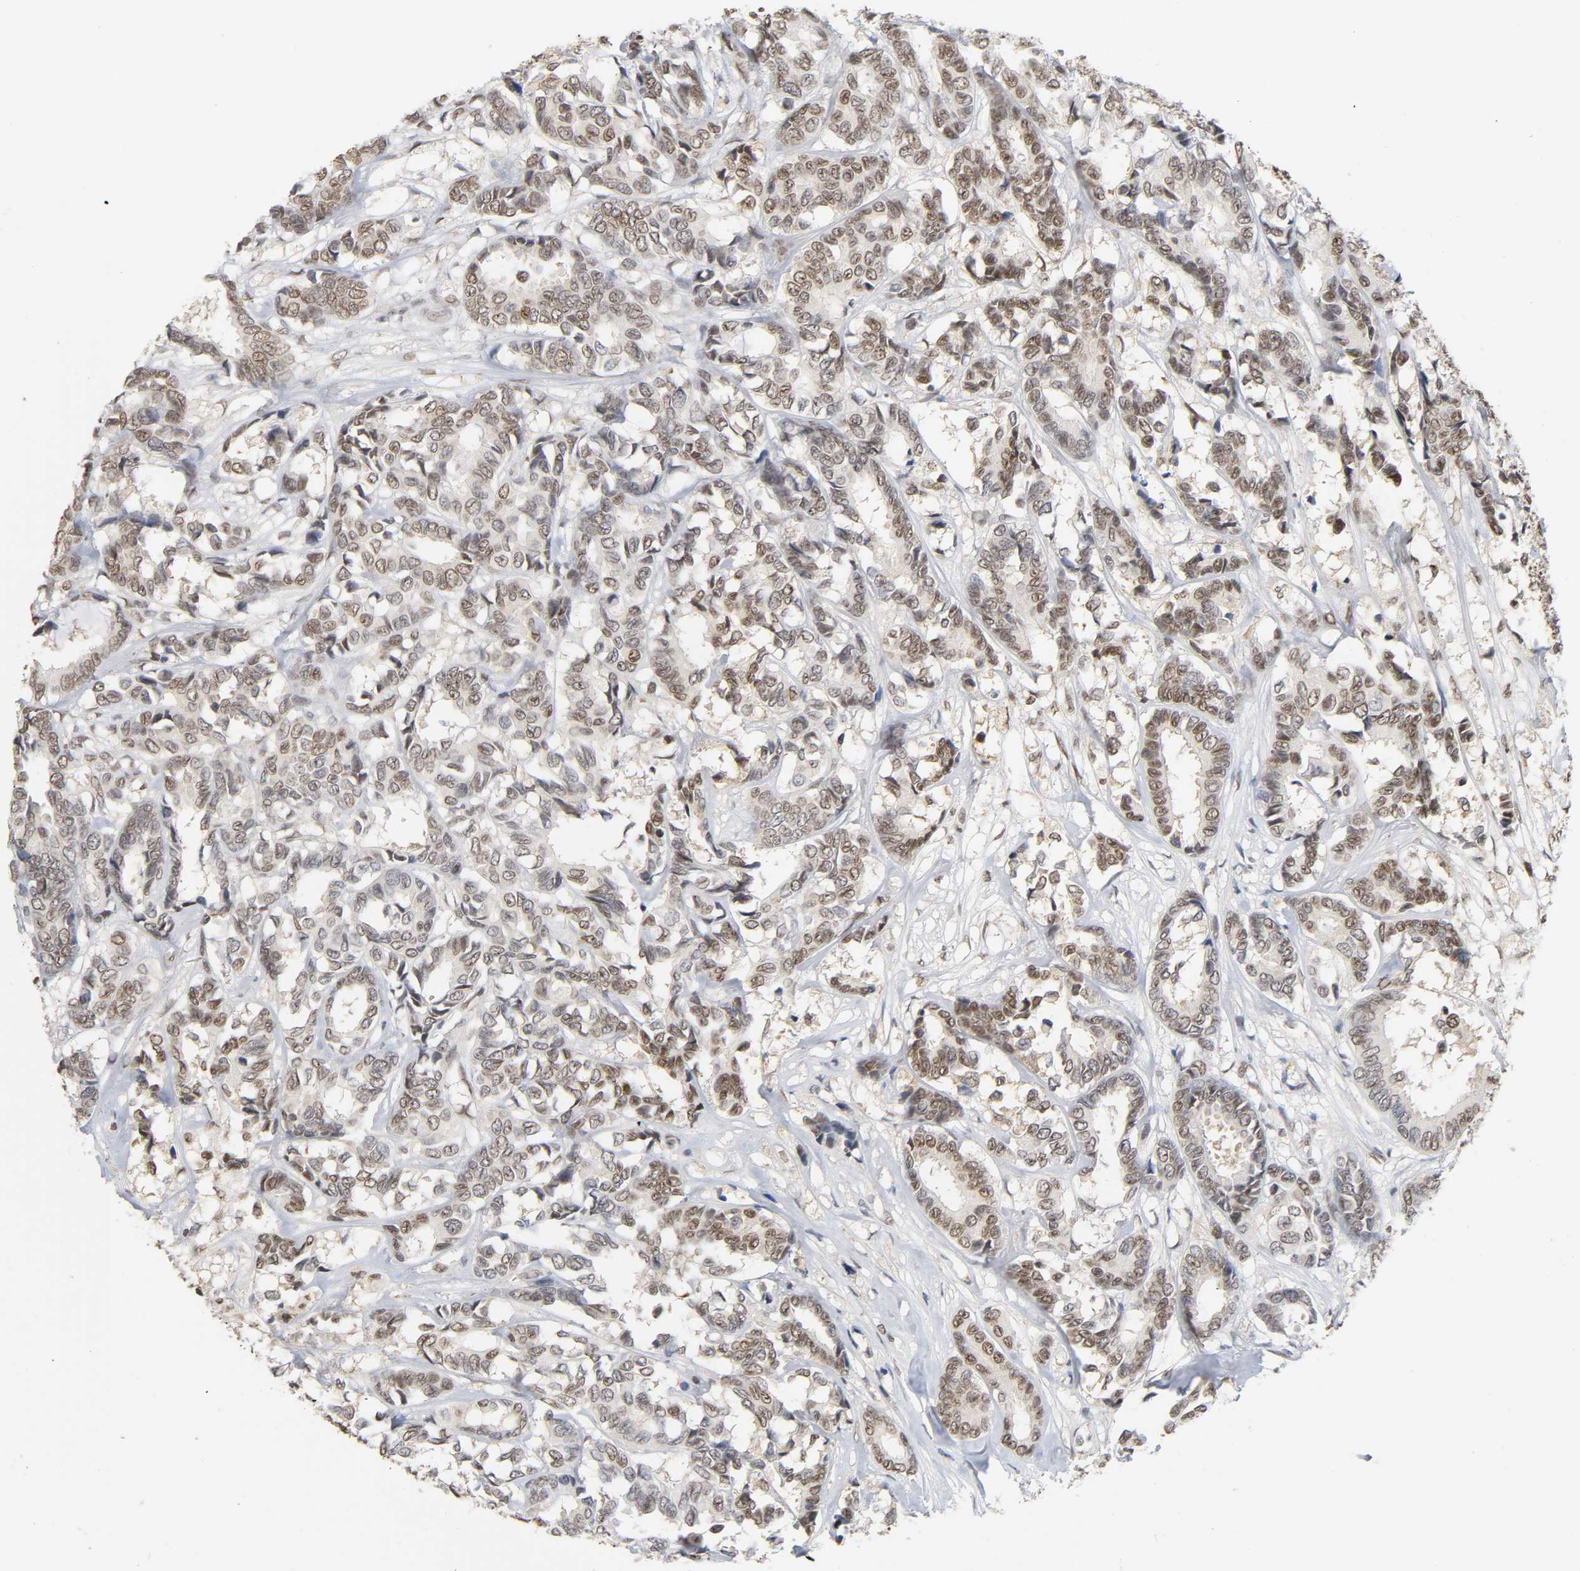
{"staining": {"intensity": "moderate", "quantity": ">75%", "location": "nuclear"}, "tissue": "breast cancer", "cell_type": "Tumor cells", "image_type": "cancer", "snomed": [{"axis": "morphology", "description": "Duct carcinoma"}, {"axis": "topography", "description": "Breast"}], "caption": "An immunohistochemistry (IHC) histopathology image of tumor tissue is shown. Protein staining in brown highlights moderate nuclear positivity in intraductal carcinoma (breast) within tumor cells.", "gene": "SUMO1", "patient": {"sex": "female", "age": 87}}